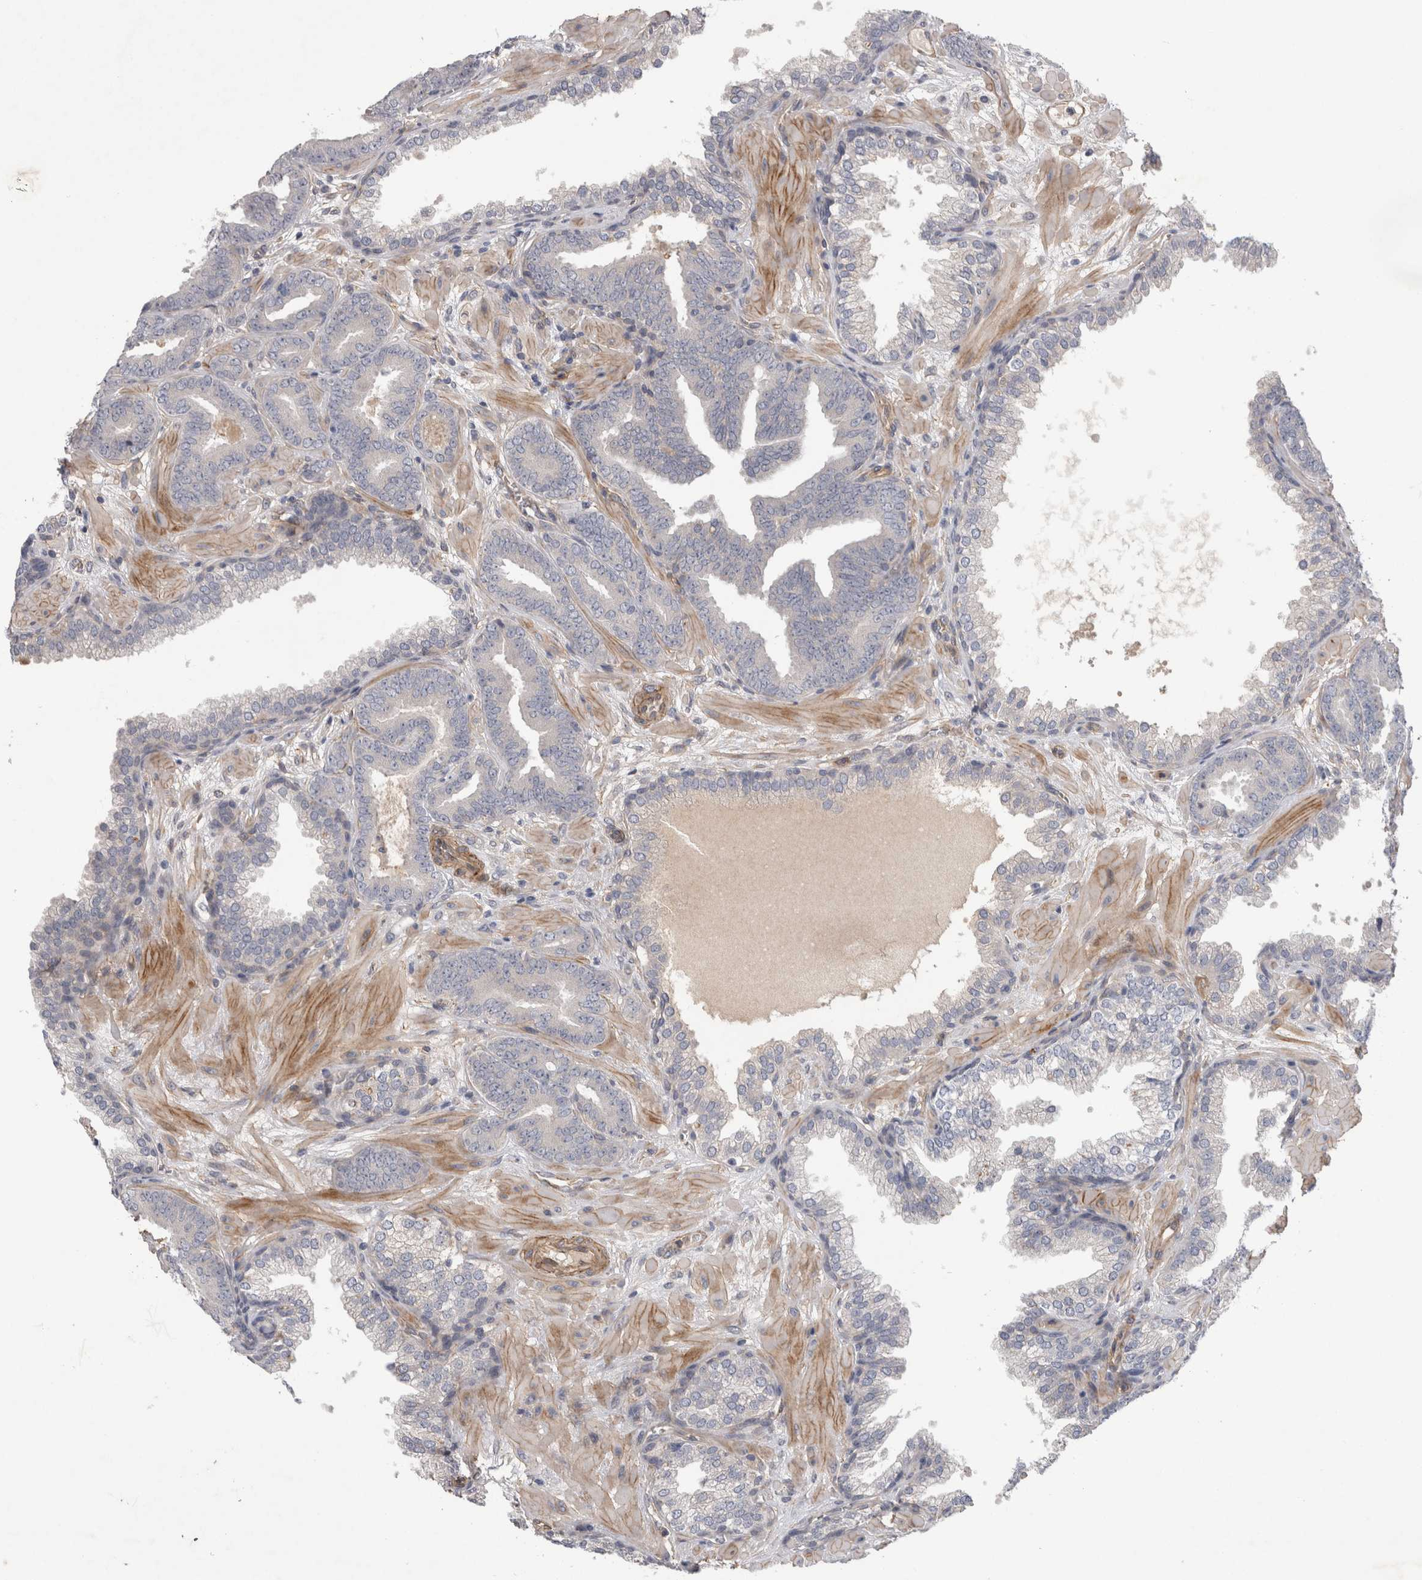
{"staining": {"intensity": "negative", "quantity": "none", "location": "none"}, "tissue": "prostate cancer", "cell_type": "Tumor cells", "image_type": "cancer", "snomed": [{"axis": "morphology", "description": "Adenocarcinoma, Low grade"}, {"axis": "topography", "description": "Prostate"}], "caption": "An immunohistochemistry (IHC) histopathology image of prostate cancer is shown. There is no staining in tumor cells of prostate cancer.", "gene": "ANKFY1", "patient": {"sex": "male", "age": 62}}